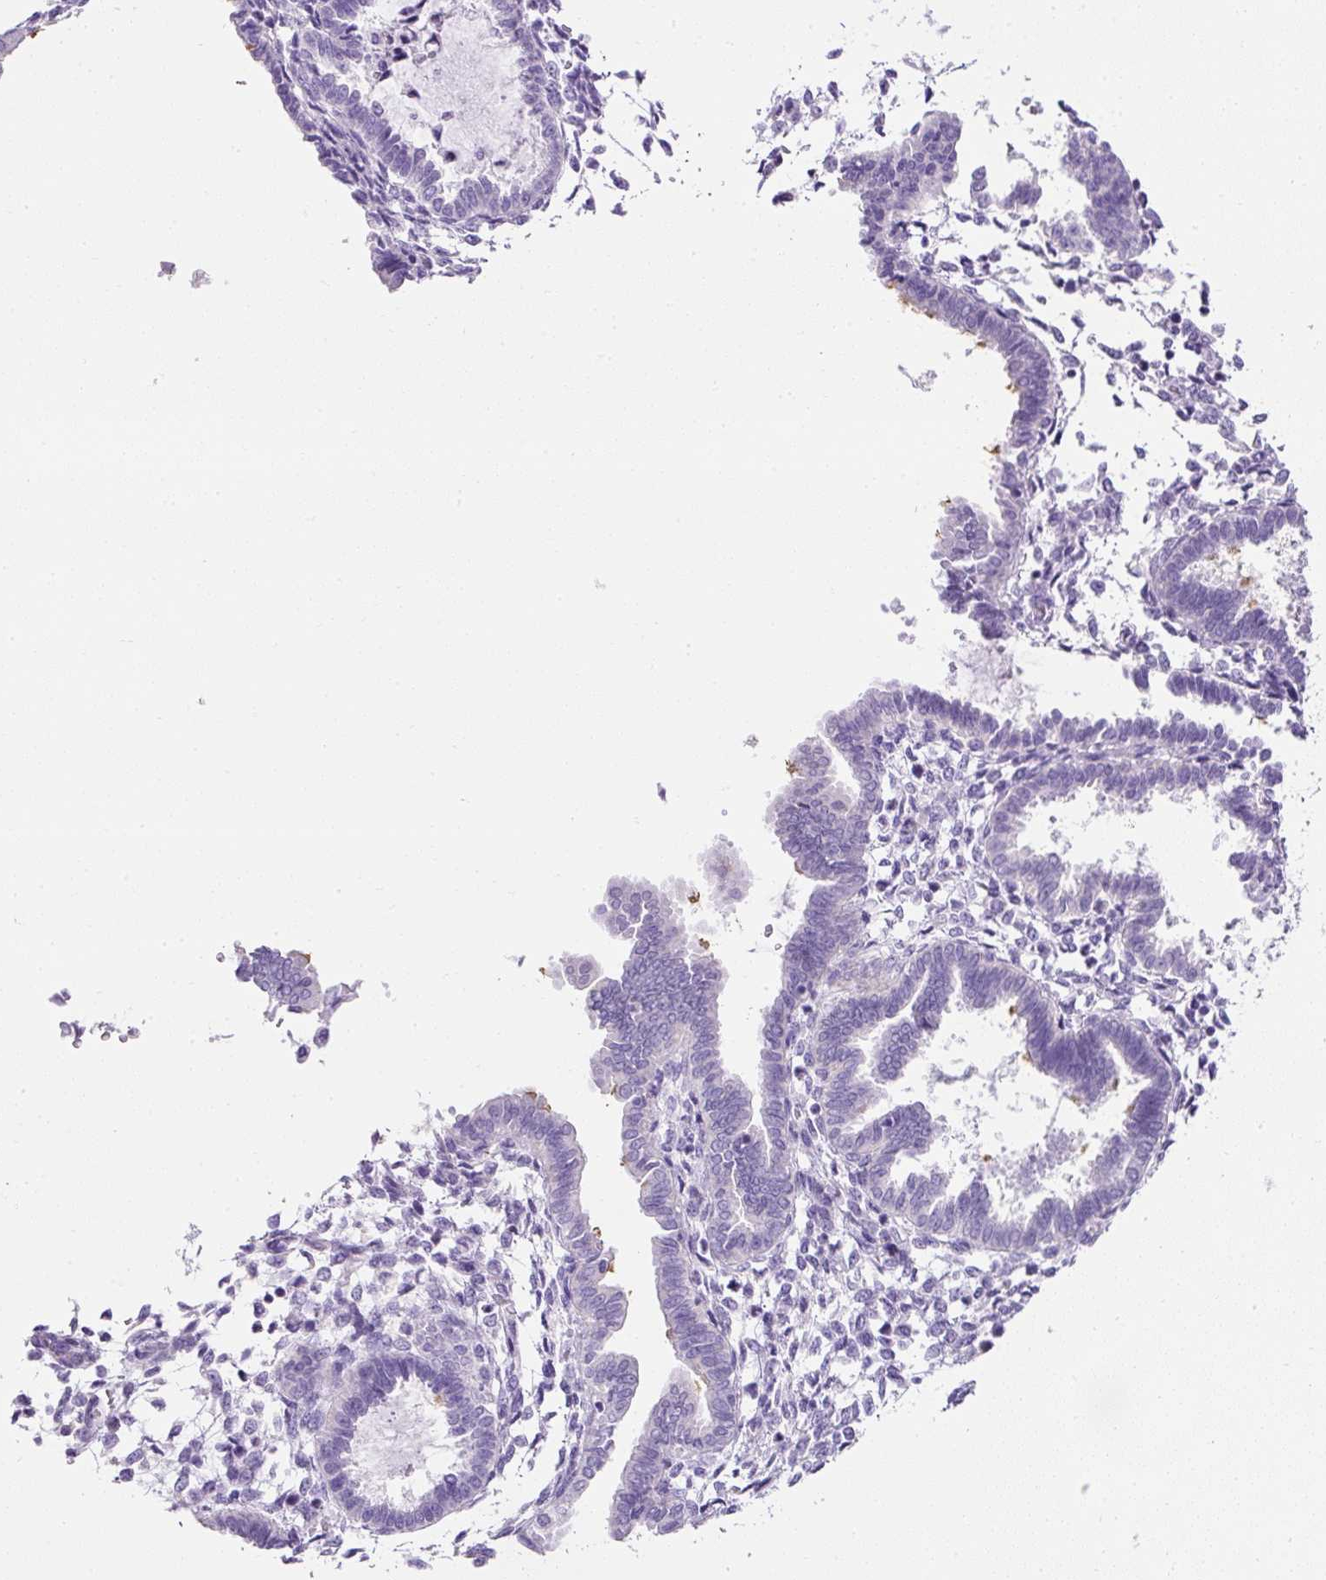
{"staining": {"intensity": "negative", "quantity": "none", "location": "none"}, "tissue": "endometrial cancer", "cell_type": "Tumor cells", "image_type": "cancer", "snomed": [{"axis": "morphology", "description": "Adenocarcinoma, NOS"}, {"axis": "topography", "description": "Uterus"}], "caption": "Immunohistochemical staining of endometrial cancer shows no significant staining in tumor cells.", "gene": "C2CD4C", "patient": {"sex": "female", "age": 44}}